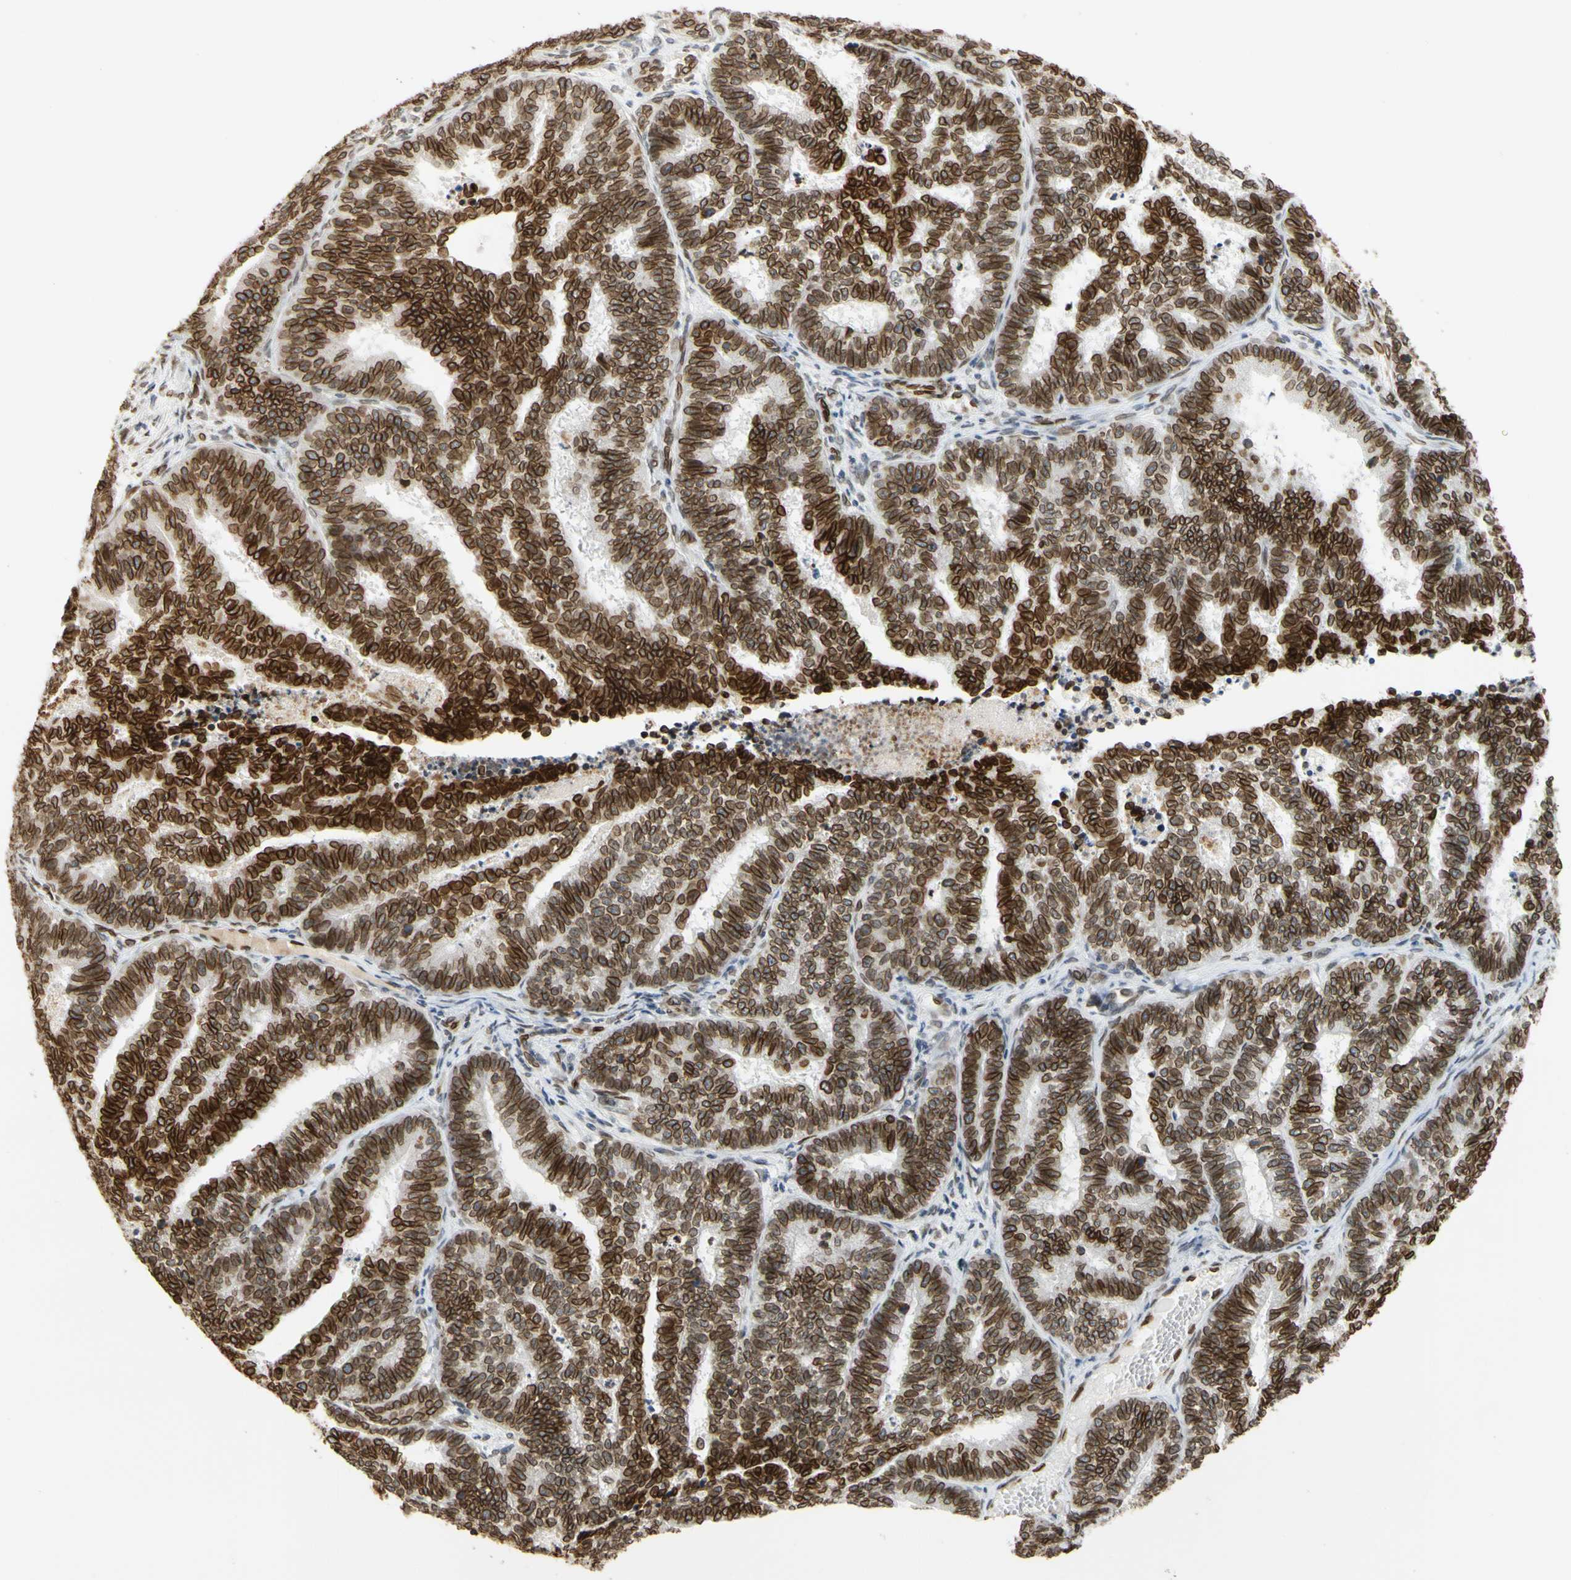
{"staining": {"intensity": "strong", "quantity": ">75%", "location": "cytoplasmic/membranous,nuclear"}, "tissue": "endometrial cancer", "cell_type": "Tumor cells", "image_type": "cancer", "snomed": [{"axis": "morphology", "description": "Adenocarcinoma, NOS"}, {"axis": "topography", "description": "Endometrium"}], "caption": "Endometrial cancer stained for a protein (brown) displays strong cytoplasmic/membranous and nuclear positive positivity in approximately >75% of tumor cells.", "gene": "SUN1", "patient": {"sex": "female", "age": 70}}